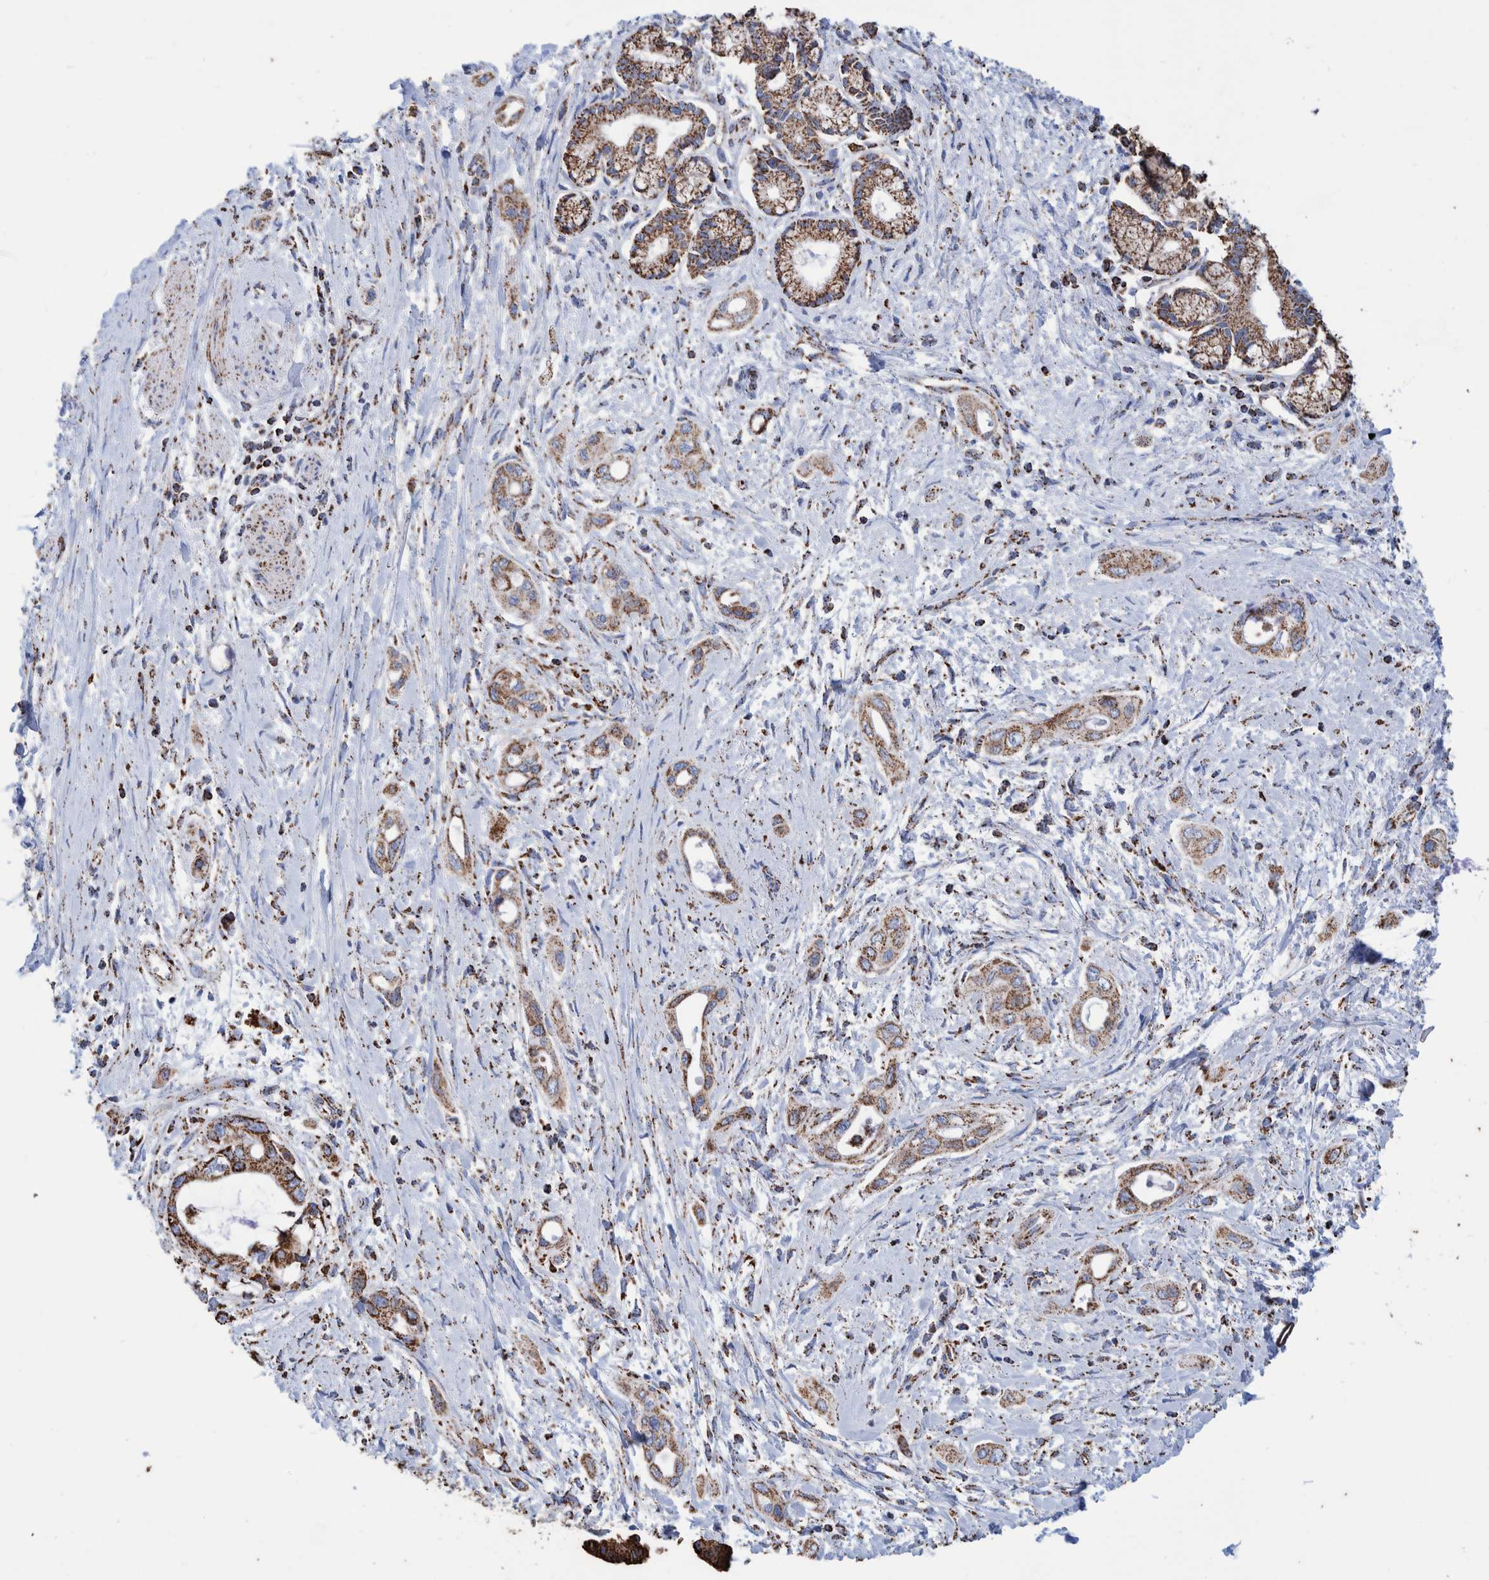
{"staining": {"intensity": "strong", "quantity": ">75%", "location": "cytoplasmic/membranous"}, "tissue": "pancreatic cancer", "cell_type": "Tumor cells", "image_type": "cancer", "snomed": [{"axis": "morphology", "description": "Adenocarcinoma, NOS"}, {"axis": "topography", "description": "Pancreas"}], "caption": "There is high levels of strong cytoplasmic/membranous staining in tumor cells of pancreatic cancer, as demonstrated by immunohistochemical staining (brown color).", "gene": "VPS26C", "patient": {"sex": "male", "age": 59}}